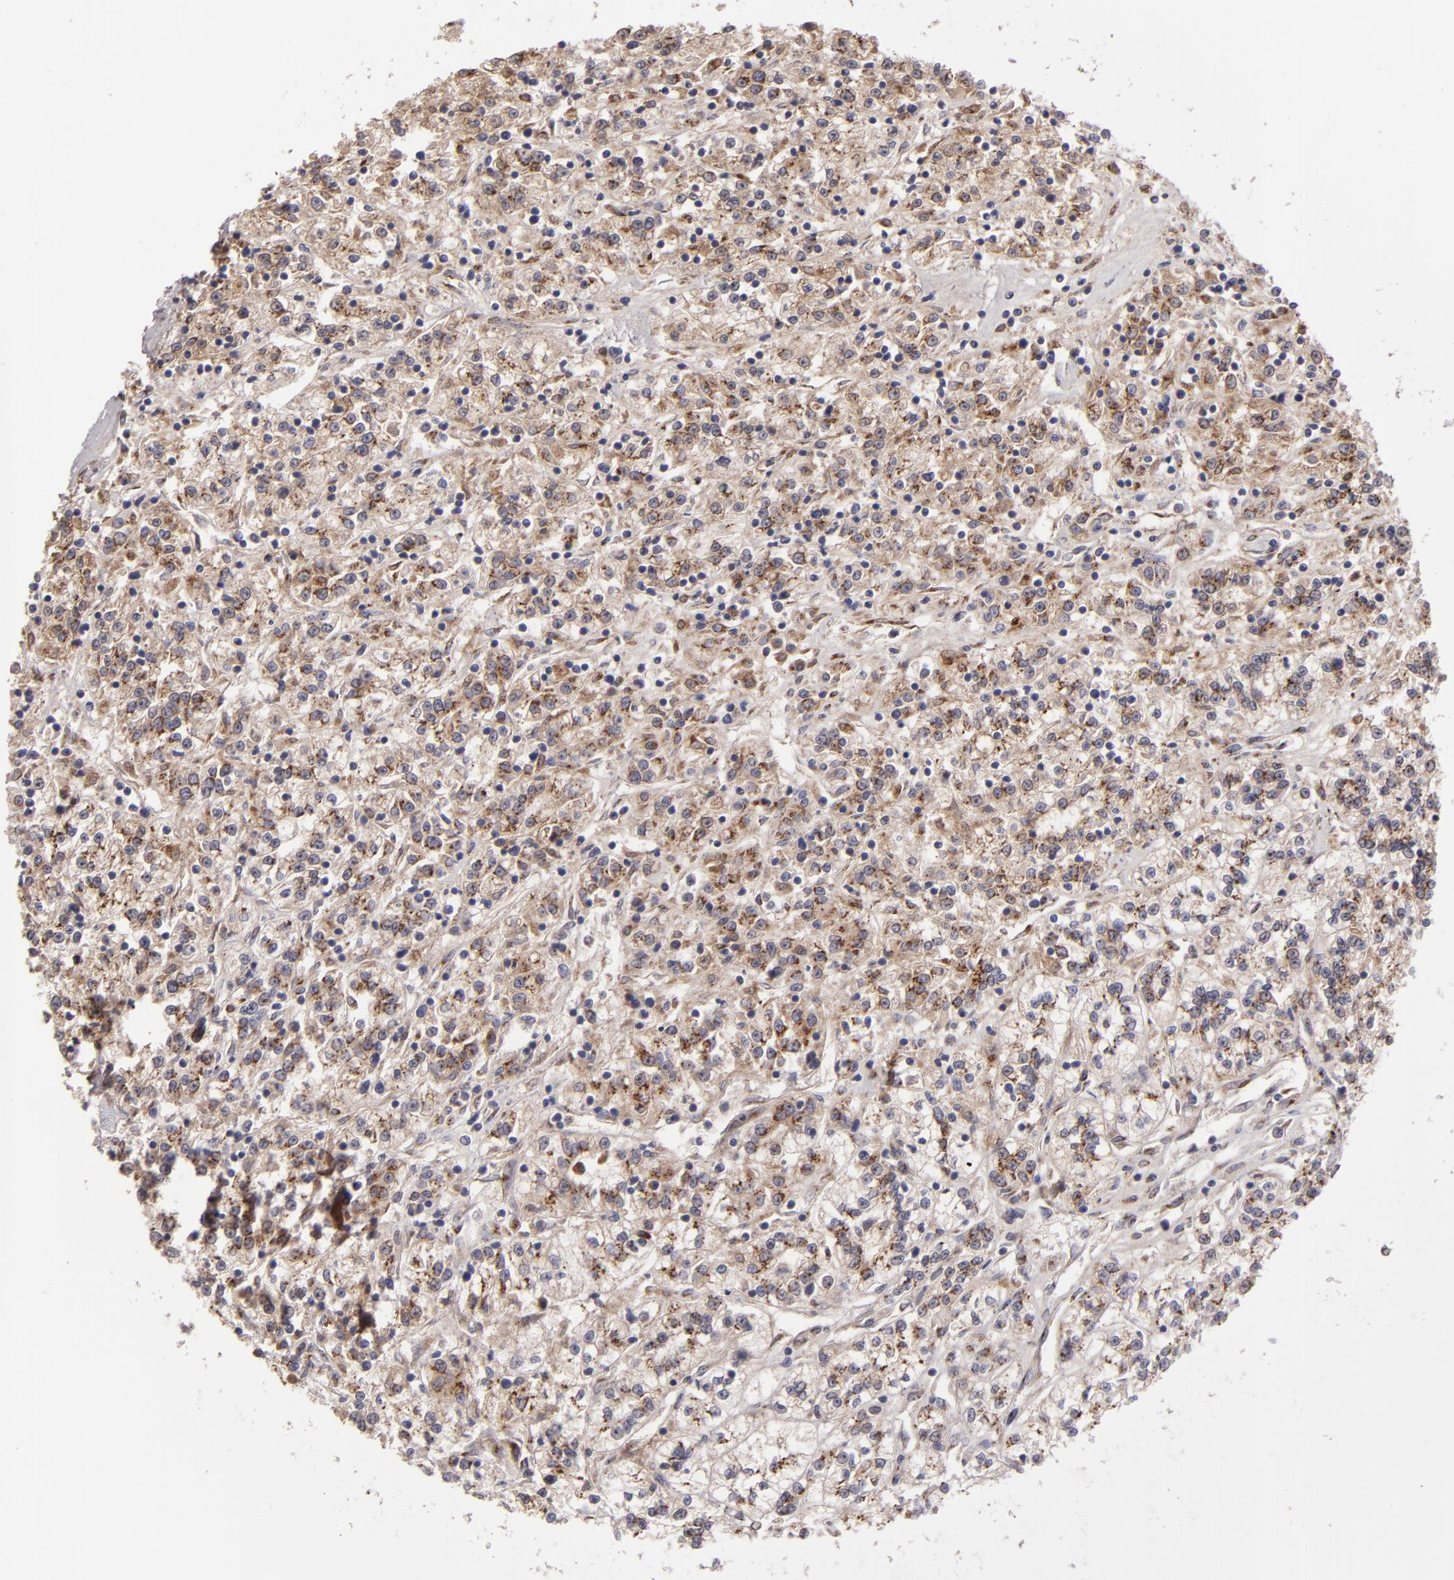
{"staining": {"intensity": "moderate", "quantity": ">75%", "location": "cytoplasmic/membranous"}, "tissue": "renal cancer", "cell_type": "Tumor cells", "image_type": "cancer", "snomed": [{"axis": "morphology", "description": "Adenocarcinoma, NOS"}, {"axis": "topography", "description": "Kidney"}], "caption": "Renal cancer stained for a protein (brown) displays moderate cytoplasmic/membranous positive positivity in about >75% of tumor cells.", "gene": "IL12A", "patient": {"sex": "female", "age": 76}}